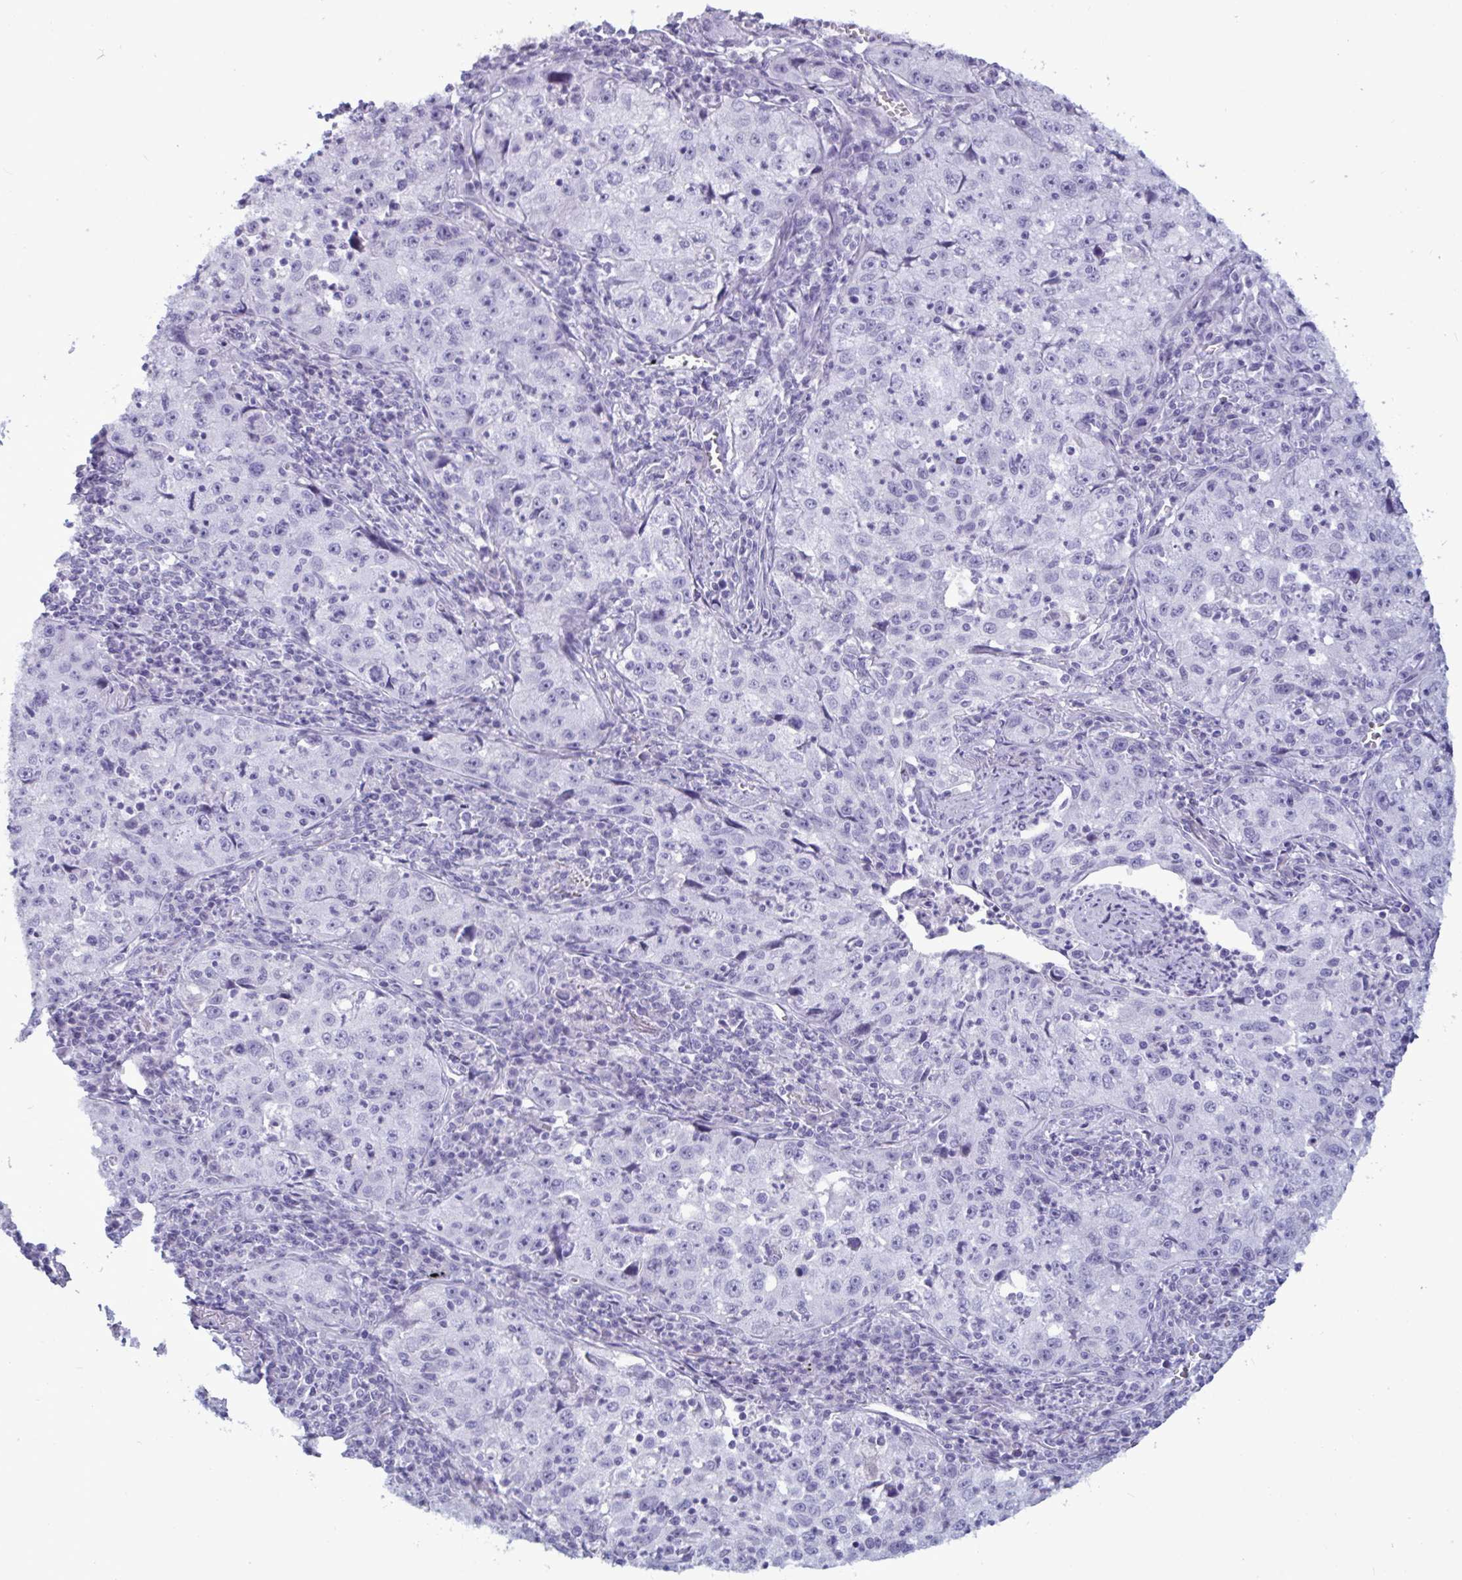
{"staining": {"intensity": "negative", "quantity": "none", "location": "none"}, "tissue": "lung cancer", "cell_type": "Tumor cells", "image_type": "cancer", "snomed": [{"axis": "morphology", "description": "Squamous cell carcinoma, NOS"}, {"axis": "topography", "description": "Lung"}], "caption": "Photomicrograph shows no significant protein expression in tumor cells of lung squamous cell carcinoma.", "gene": "BBS10", "patient": {"sex": "male", "age": 71}}